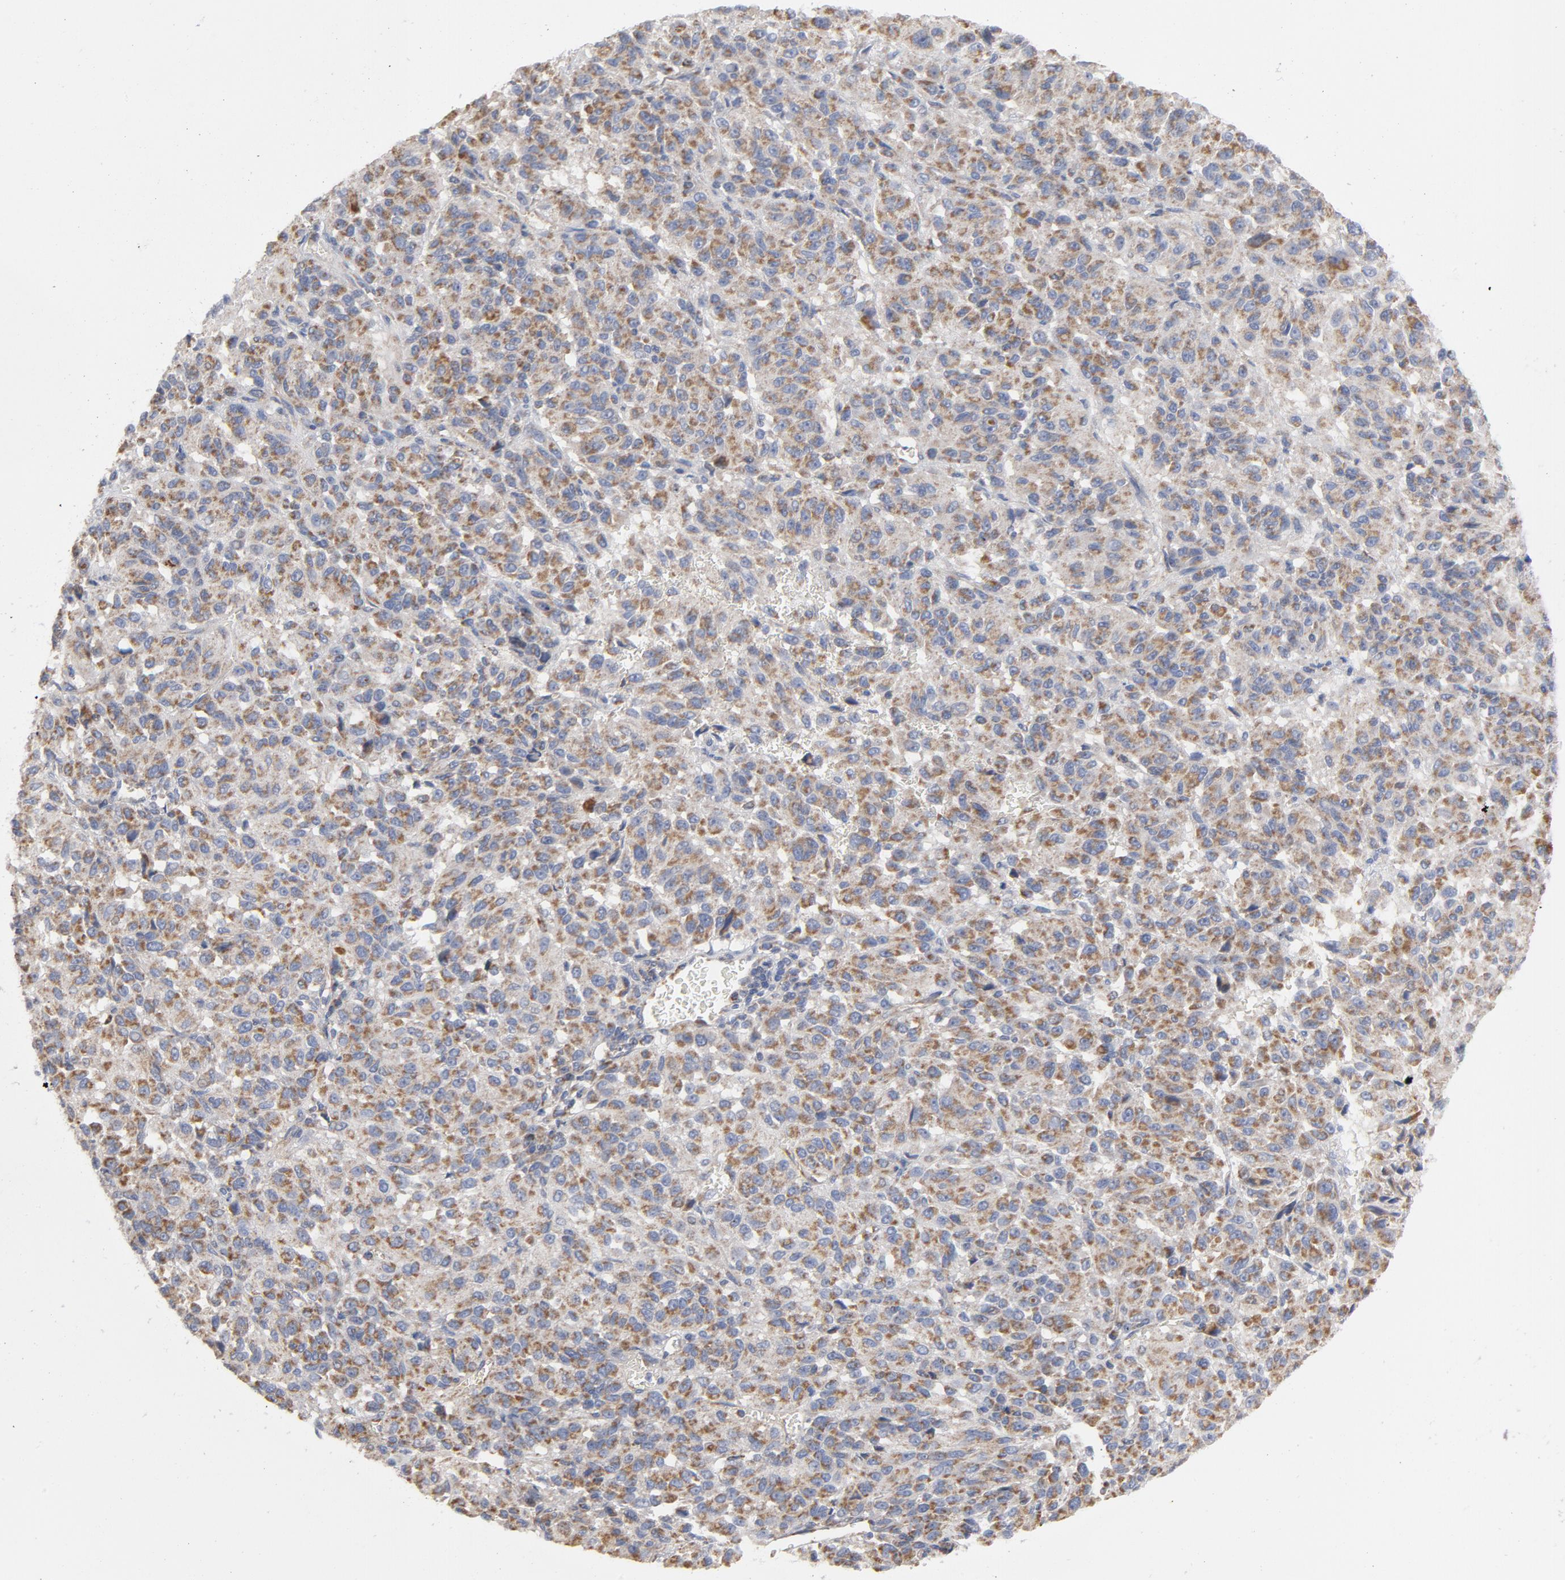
{"staining": {"intensity": "weak", "quantity": ">75%", "location": "cytoplasmic/membranous"}, "tissue": "melanoma", "cell_type": "Tumor cells", "image_type": "cancer", "snomed": [{"axis": "morphology", "description": "Malignant melanoma, Metastatic site"}, {"axis": "topography", "description": "Lung"}], "caption": "Melanoma was stained to show a protein in brown. There is low levels of weak cytoplasmic/membranous staining in approximately >75% of tumor cells.", "gene": "OXA1L", "patient": {"sex": "male", "age": 64}}